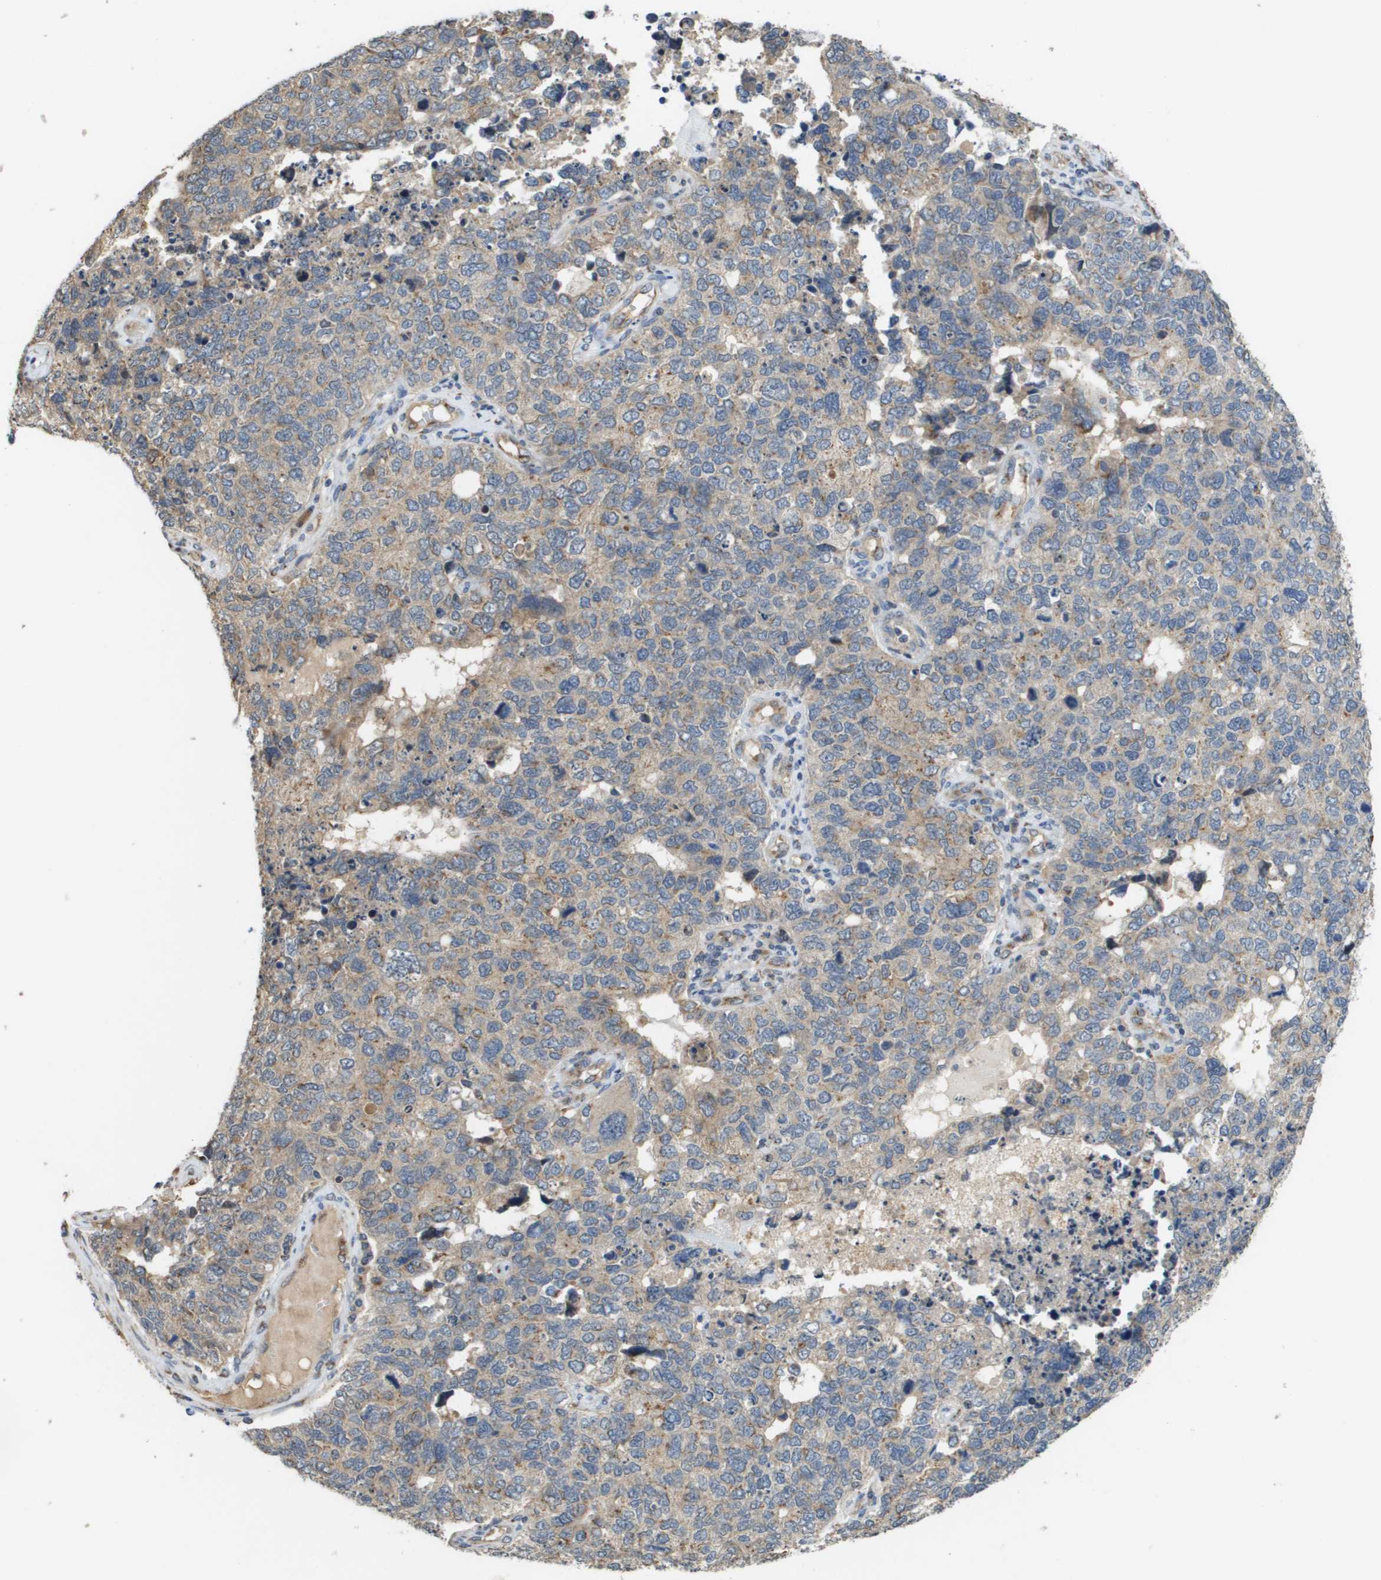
{"staining": {"intensity": "weak", "quantity": "<25%", "location": "cytoplasmic/membranous"}, "tissue": "cervical cancer", "cell_type": "Tumor cells", "image_type": "cancer", "snomed": [{"axis": "morphology", "description": "Squamous cell carcinoma, NOS"}, {"axis": "topography", "description": "Cervix"}], "caption": "Immunohistochemistry of cervical squamous cell carcinoma shows no staining in tumor cells. (Brightfield microscopy of DAB immunohistochemistry (IHC) at high magnification).", "gene": "PCK1", "patient": {"sex": "female", "age": 63}}